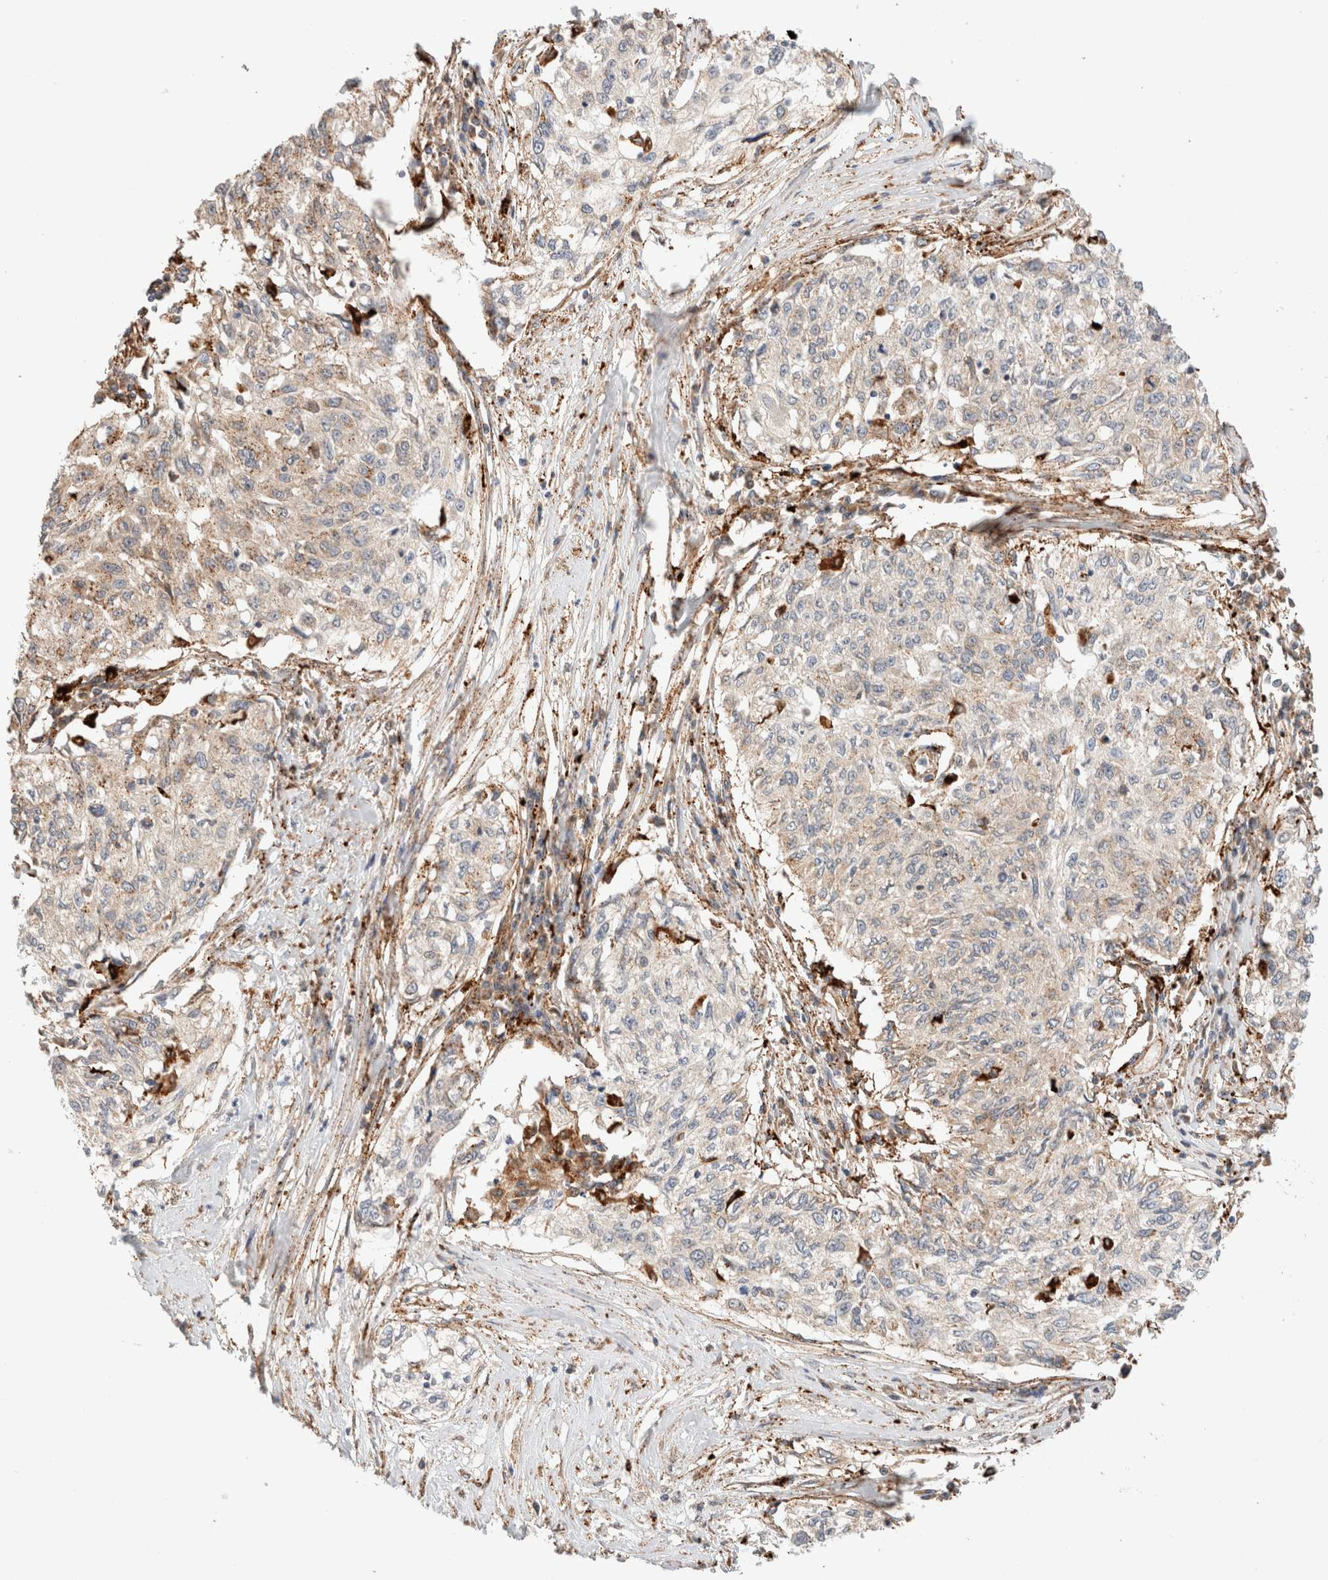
{"staining": {"intensity": "weak", "quantity": "25%-75%", "location": "cytoplasmic/membranous"}, "tissue": "cervical cancer", "cell_type": "Tumor cells", "image_type": "cancer", "snomed": [{"axis": "morphology", "description": "Squamous cell carcinoma, NOS"}, {"axis": "topography", "description": "Cervix"}], "caption": "There is low levels of weak cytoplasmic/membranous staining in tumor cells of cervical squamous cell carcinoma, as demonstrated by immunohistochemical staining (brown color).", "gene": "RABEPK", "patient": {"sex": "female", "age": 57}}